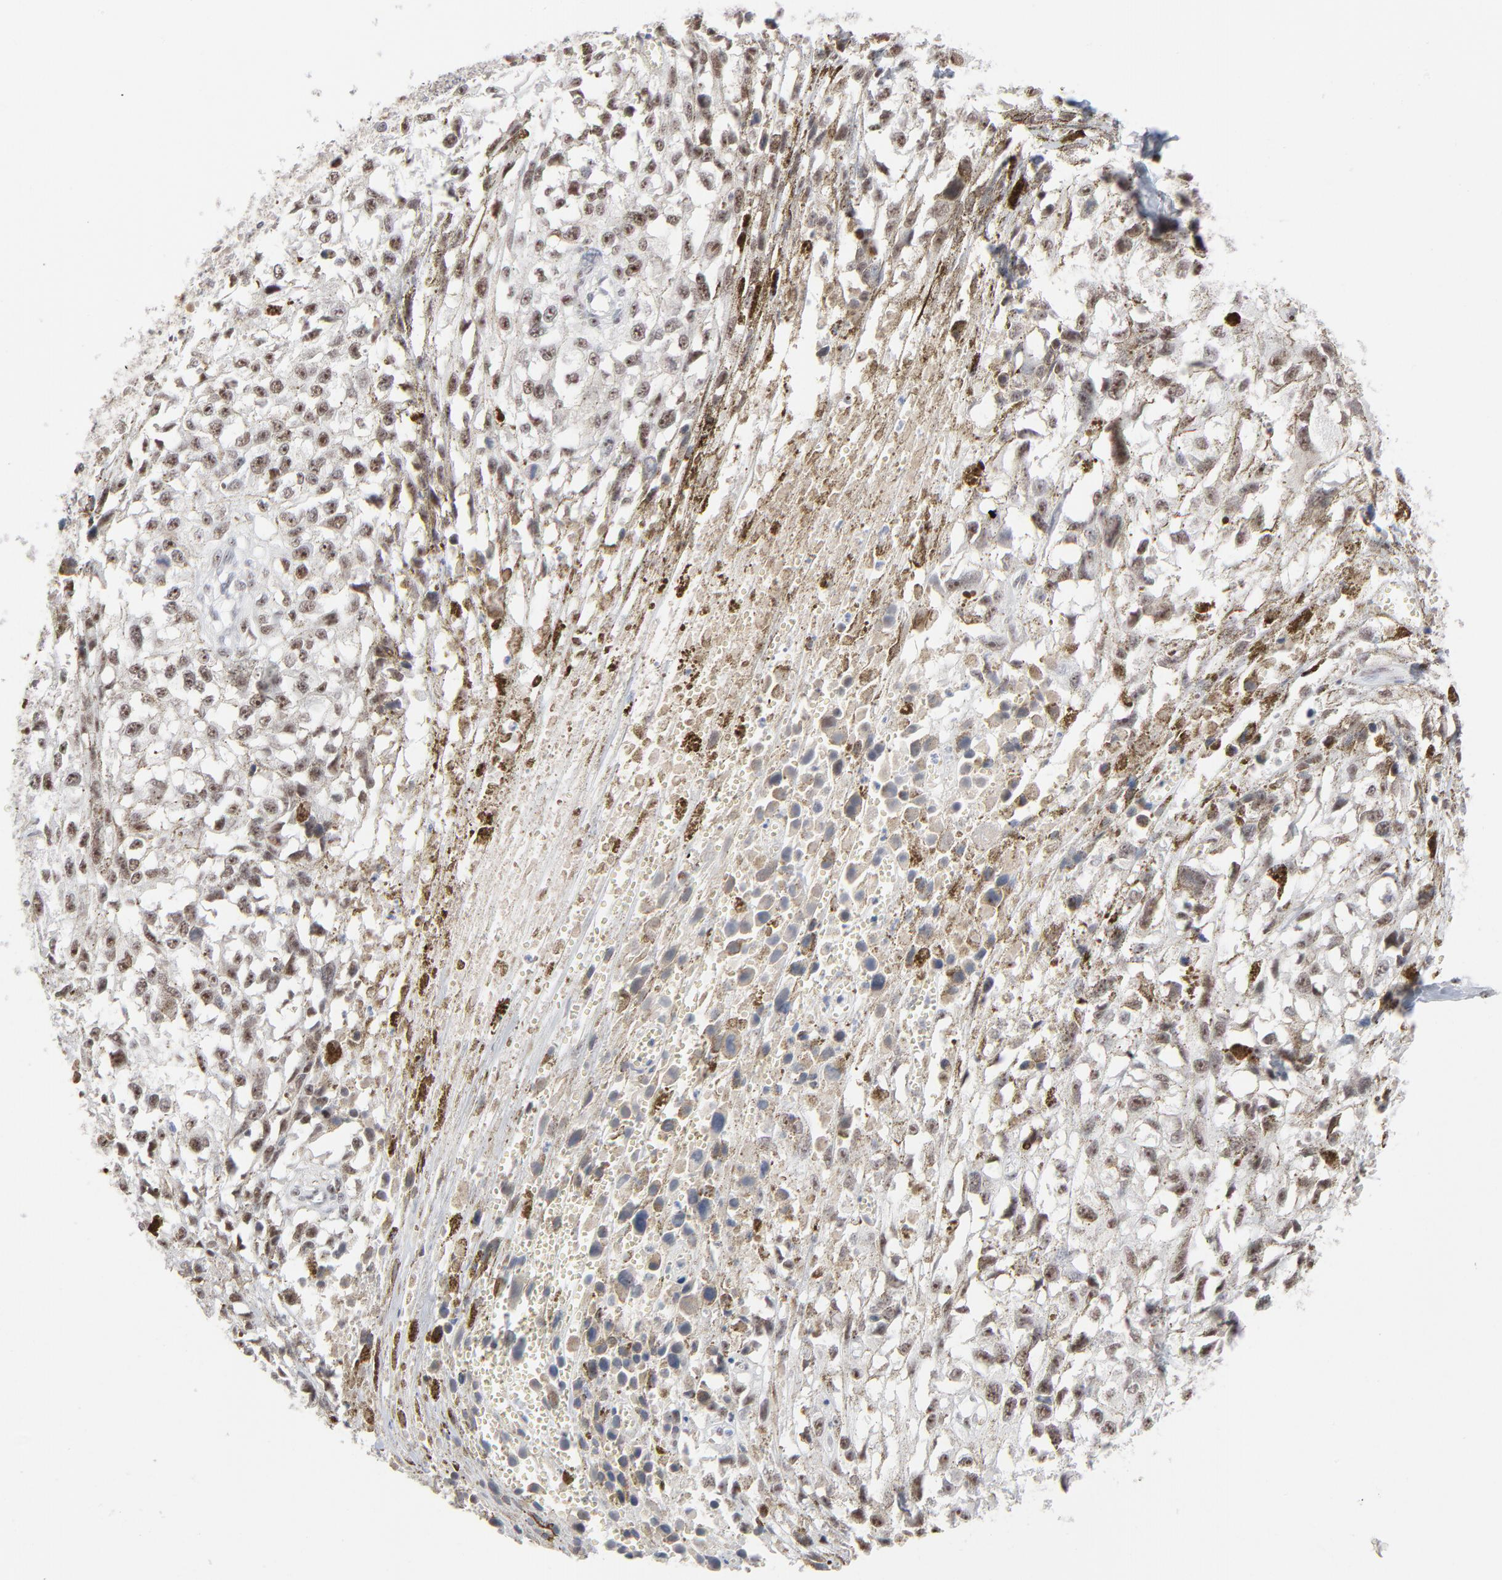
{"staining": {"intensity": "moderate", "quantity": "25%-75%", "location": "nuclear"}, "tissue": "melanoma", "cell_type": "Tumor cells", "image_type": "cancer", "snomed": [{"axis": "morphology", "description": "Malignant melanoma, Metastatic site"}, {"axis": "topography", "description": "Lymph node"}], "caption": "Moderate nuclear protein expression is appreciated in about 25%-75% of tumor cells in melanoma.", "gene": "MPHOSPH6", "patient": {"sex": "male", "age": 59}}